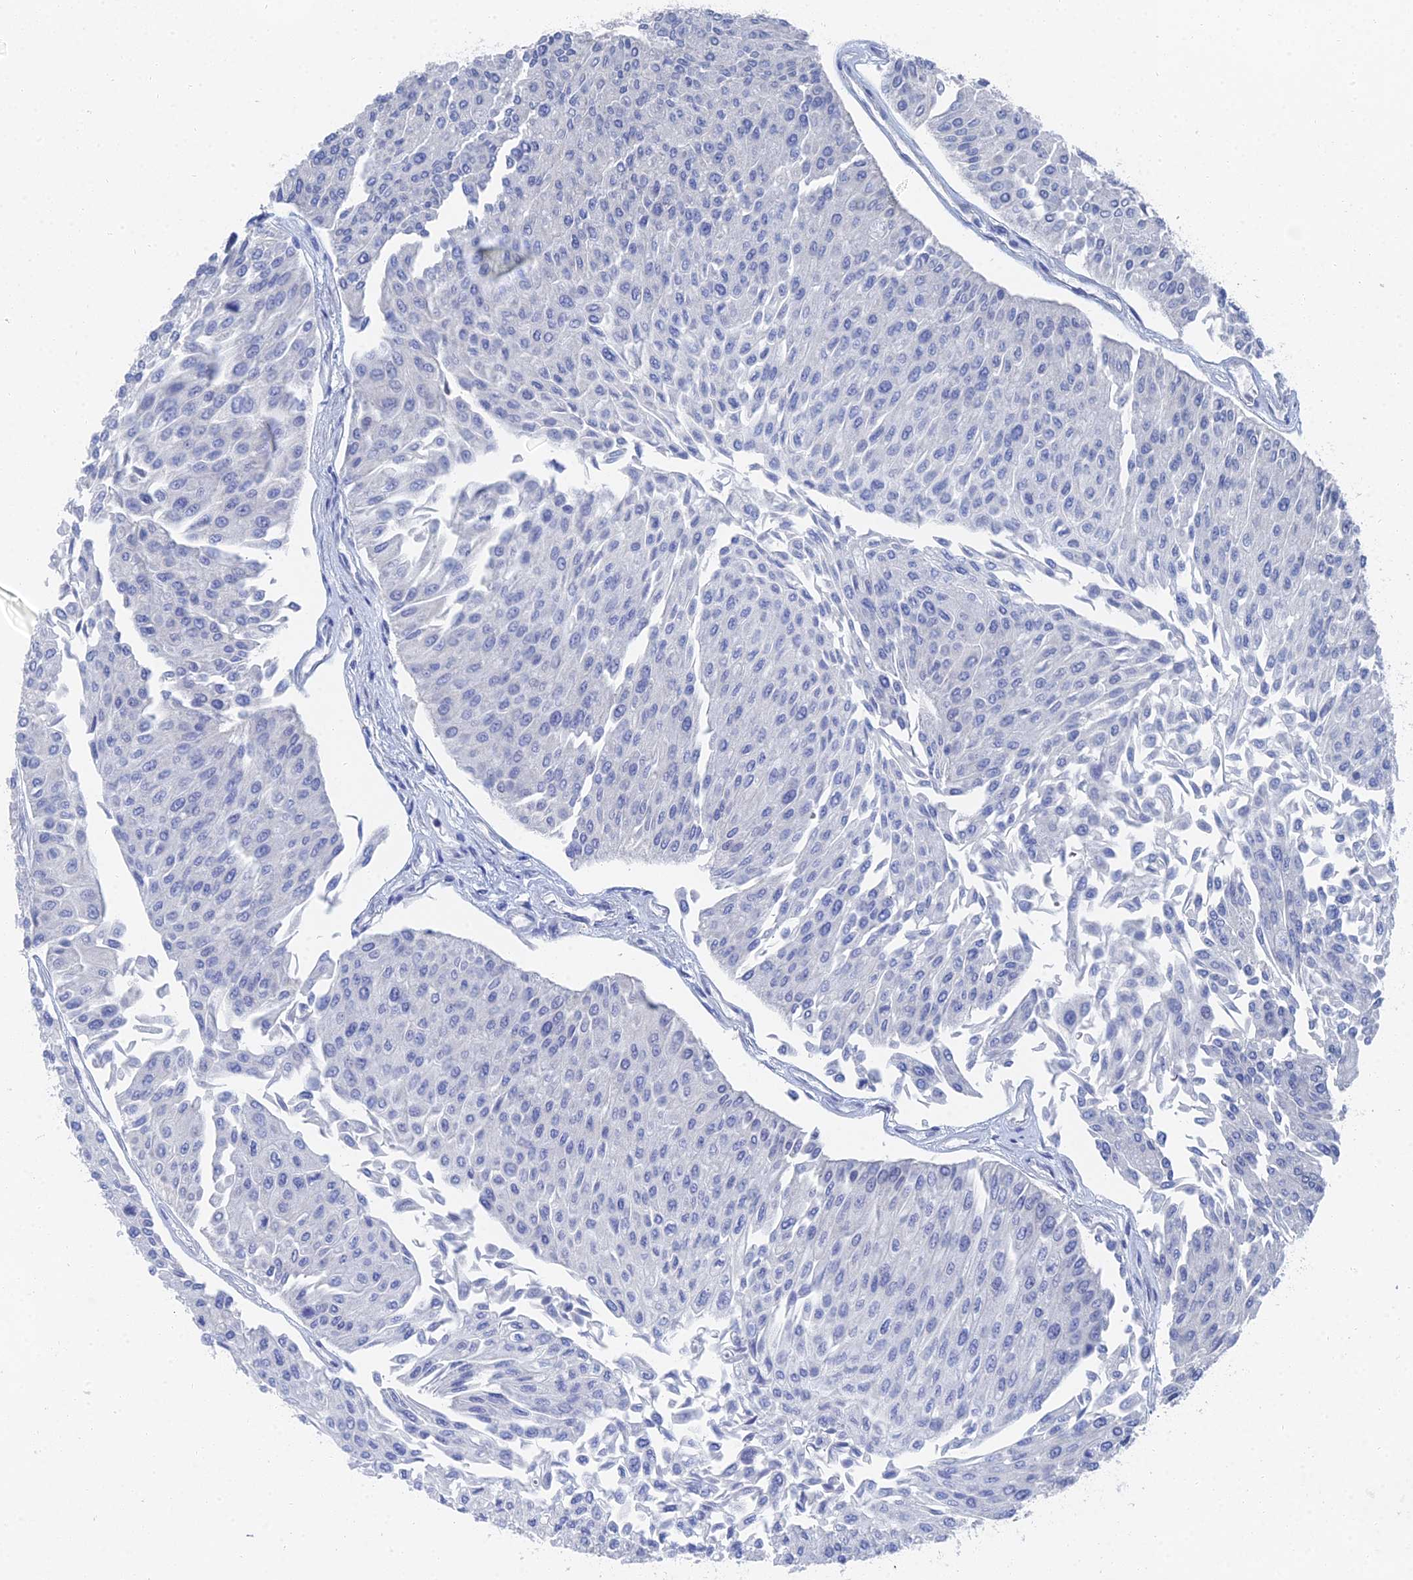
{"staining": {"intensity": "negative", "quantity": "none", "location": "none"}, "tissue": "urothelial cancer", "cell_type": "Tumor cells", "image_type": "cancer", "snomed": [{"axis": "morphology", "description": "Urothelial carcinoma, Low grade"}, {"axis": "topography", "description": "Urinary bladder"}], "caption": "Protein analysis of urothelial cancer shows no significant expression in tumor cells.", "gene": "GFAP", "patient": {"sex": "male", "age": 67}}